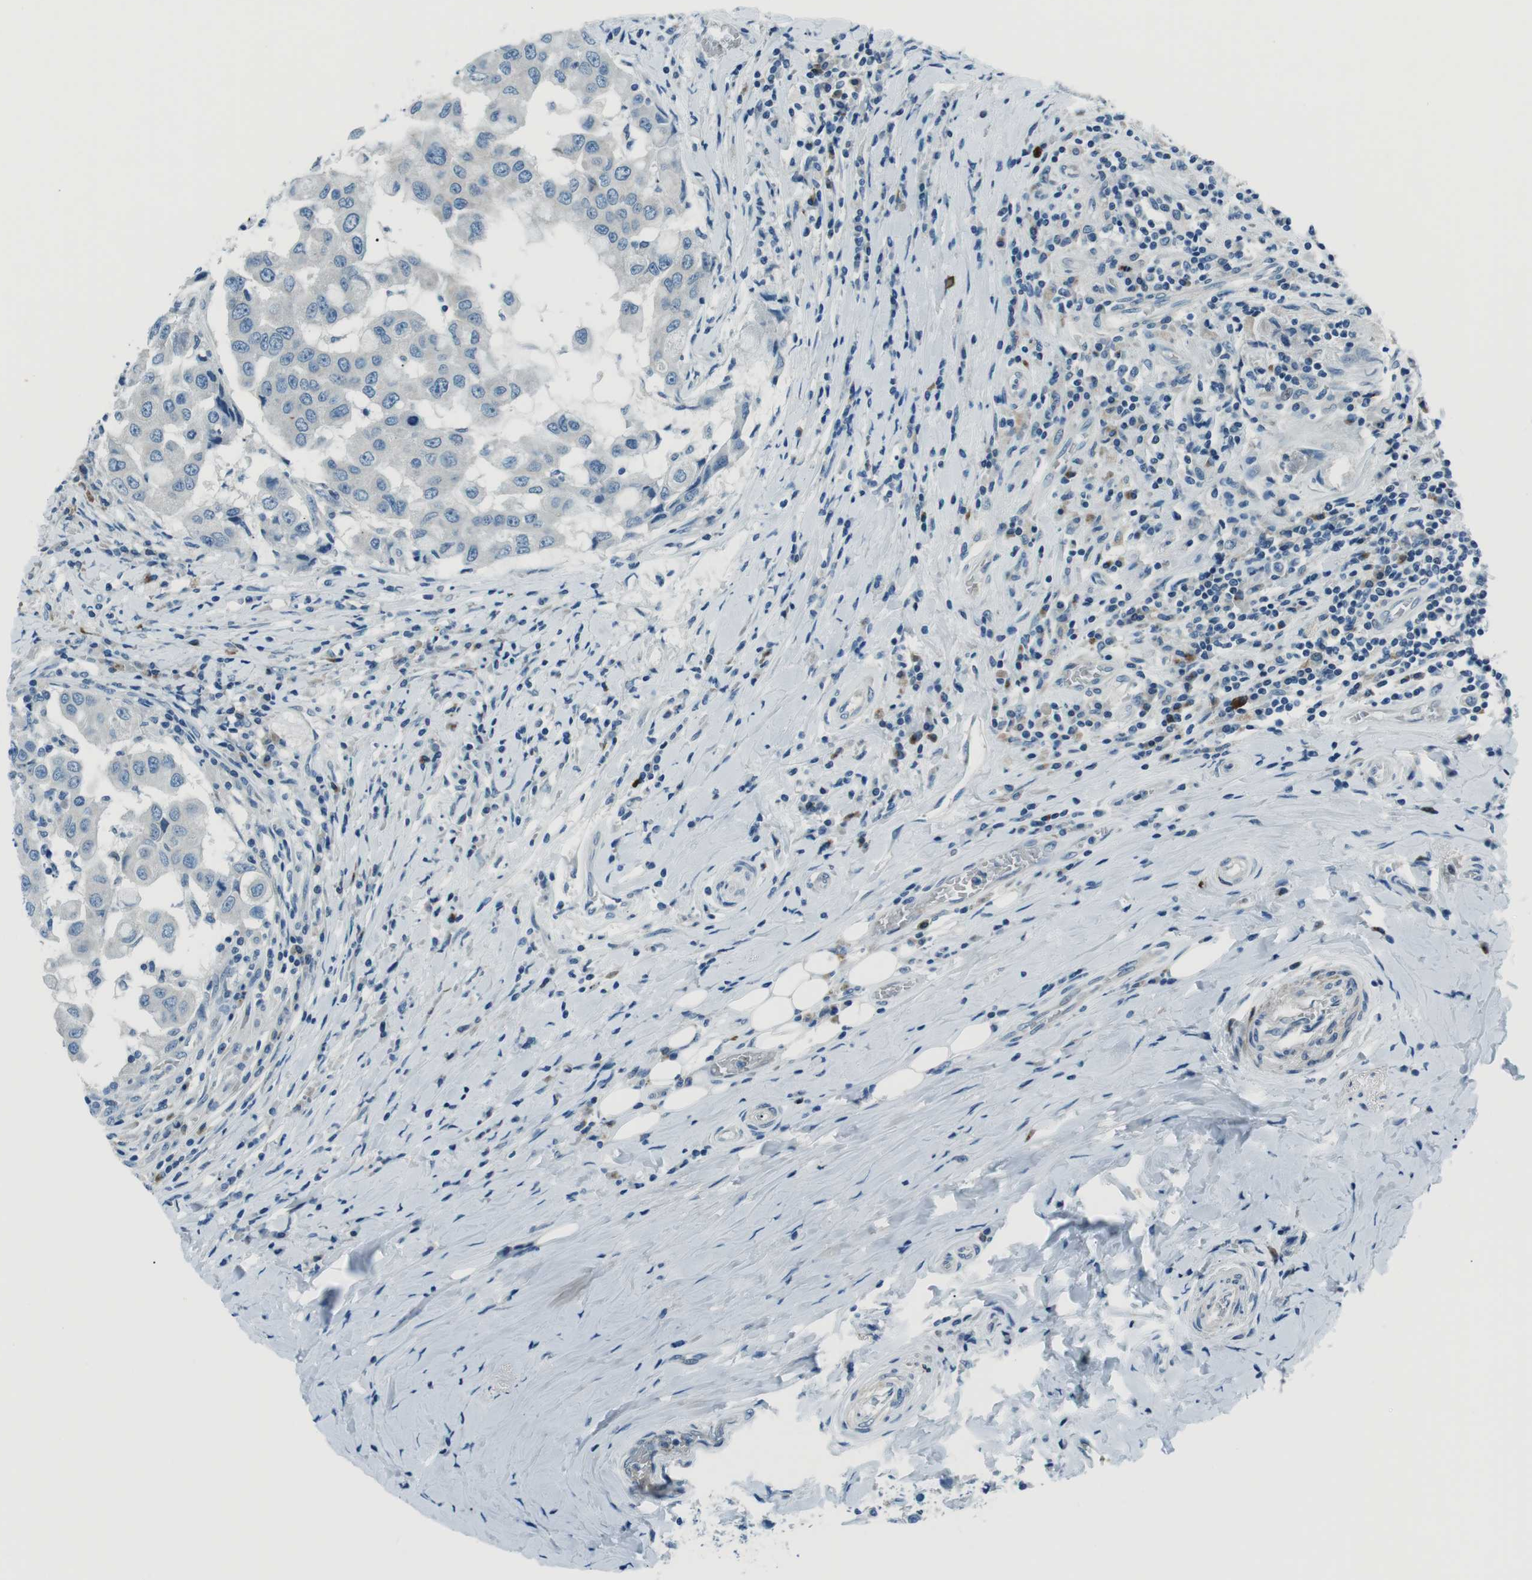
{"staining": {"intensity": "negative", "quantity": "none", "location": "none"}, "tissue": "breast cancer", "cell_type": "Tumor cells", "image_type": "cancer", "snomed": [{"axis": "morphology", "description": "Duct carcinoma"}, {"axis": "topography", "description": "Breast"}], "caption": "Protein analysis of breast infiltrating ductal carcinoma shows no significant positivity in tumor cells.", "gene": "ST6GAL1", "patient": {"sex": "female", "age": 27}}